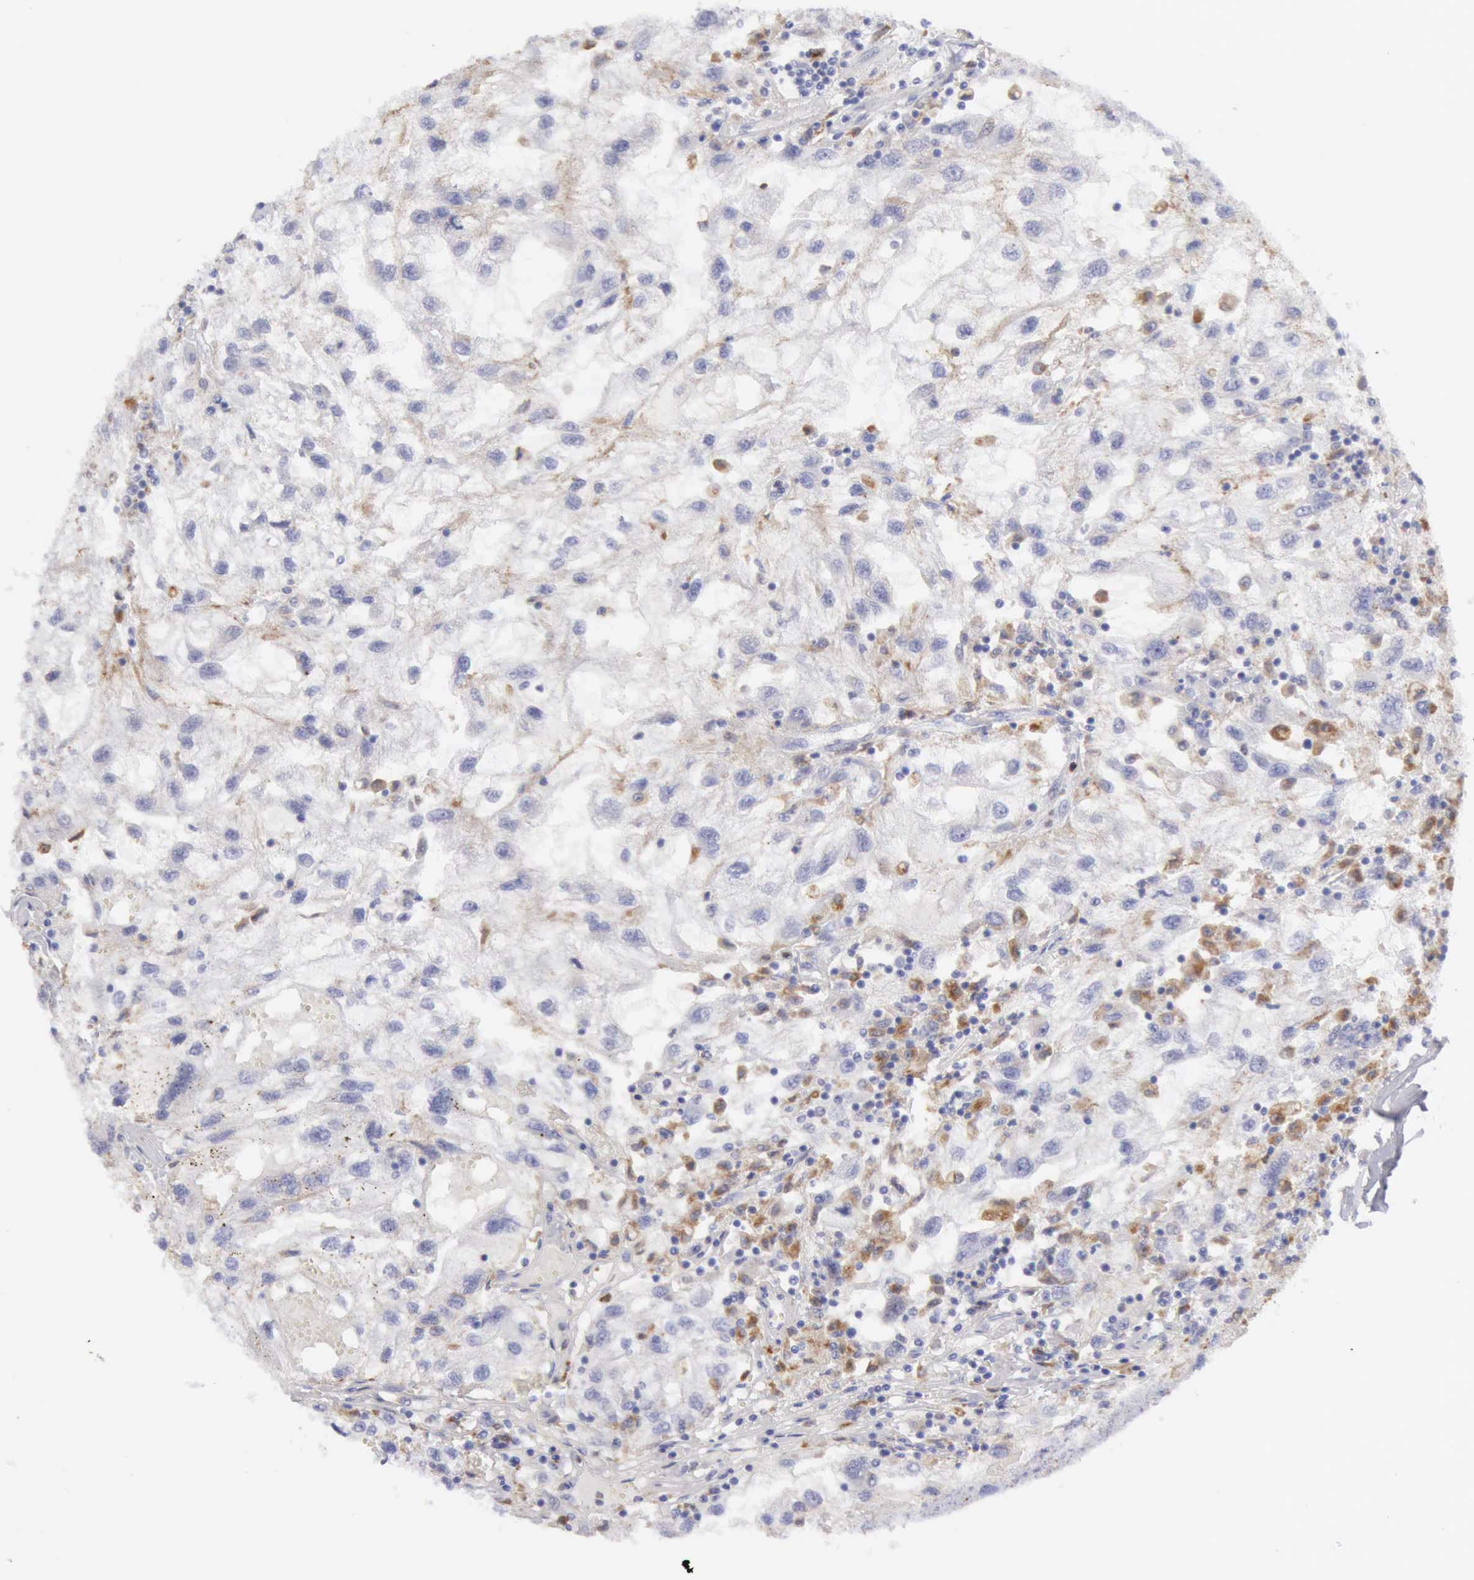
{"staining": {"intensity": "weak", "quantity": "<25%", "location": "cytoplasmic/membranous"}, "tissue": "renal cancer", "cell_type": "Tumor cells", "image_type": "cancer", "snomed": [{"axis": "morphology", "description": "Normal tissue, NOS"}, {"axis": "morphology", "description": "Adenocarcinoma, NOS"}, {"axis": "topography", "description": "Kidney"}], "caption": "IHC image of neoplastic tissue: adenocarcinoma (renal) stained with DAB displays no significant protein staining in tumor cells. (Brightfield microscopy of DAB (3,3'-diaminobenzidine) immunohistochemistry (IHC) at high magnification).", "gene": "CTSS", "patient": {"sex": "male", "age": 71}}